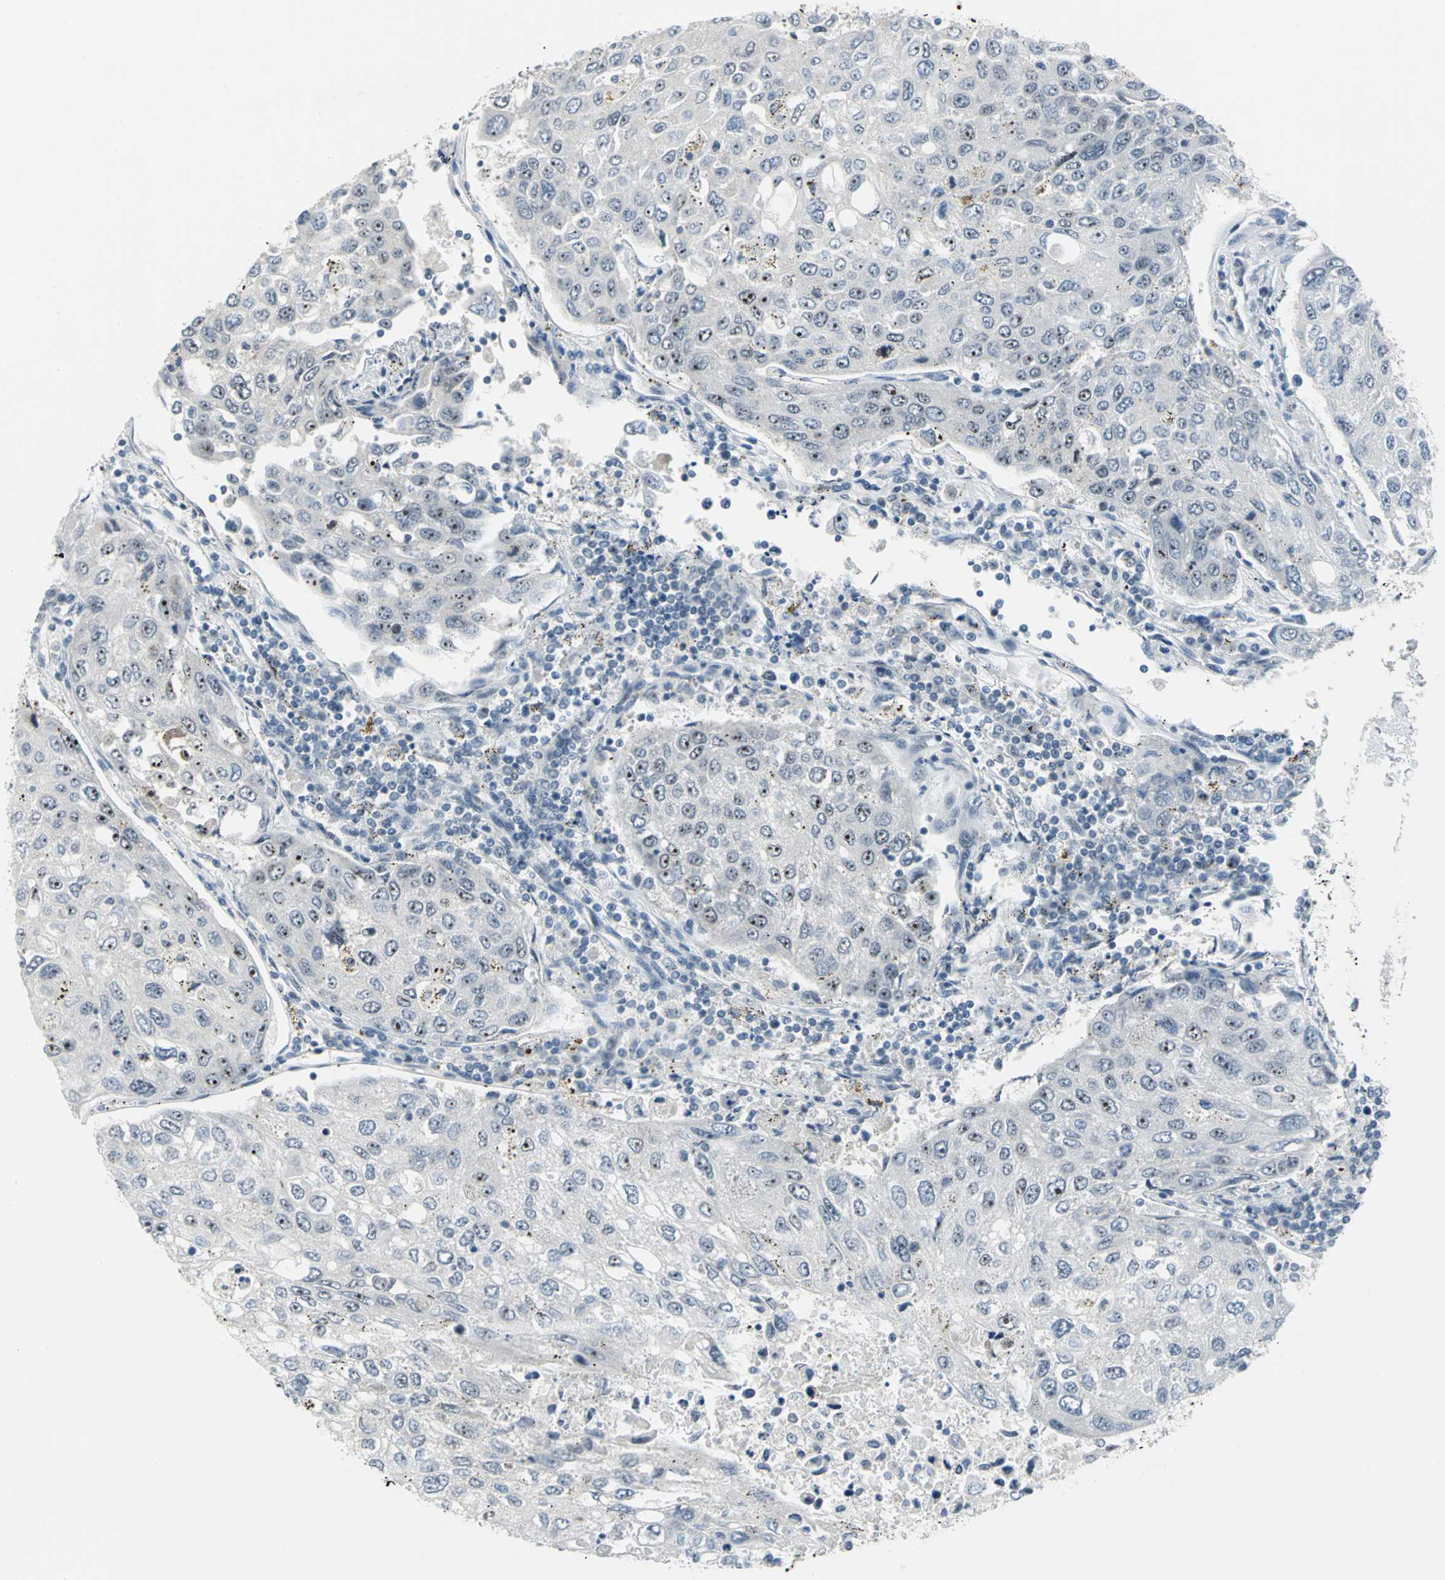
{"staining": {"intensity": "strong", "quantity": ">75%", "location": "nuclear"}, "tissue": "urothelial cancer", "cell_type": "Tumor cells", "image_type": "cancer", "snomed": [{"axis": "morphology", "description": "Urothelial carcinoma, High grade"}, {"axis": "topography", "description": "Lymph node"}, {"axis": "topography", "description": "Urinary bladder"}], "caption": "IHC photomicrograph of urothelial cancer stained for a protein (brown), which shows high levels of strong nuclear expression in approximately >75% of tumor cells.", "gene": "MYBBP1A", "patient": {"sex": "male", "age": 51}}